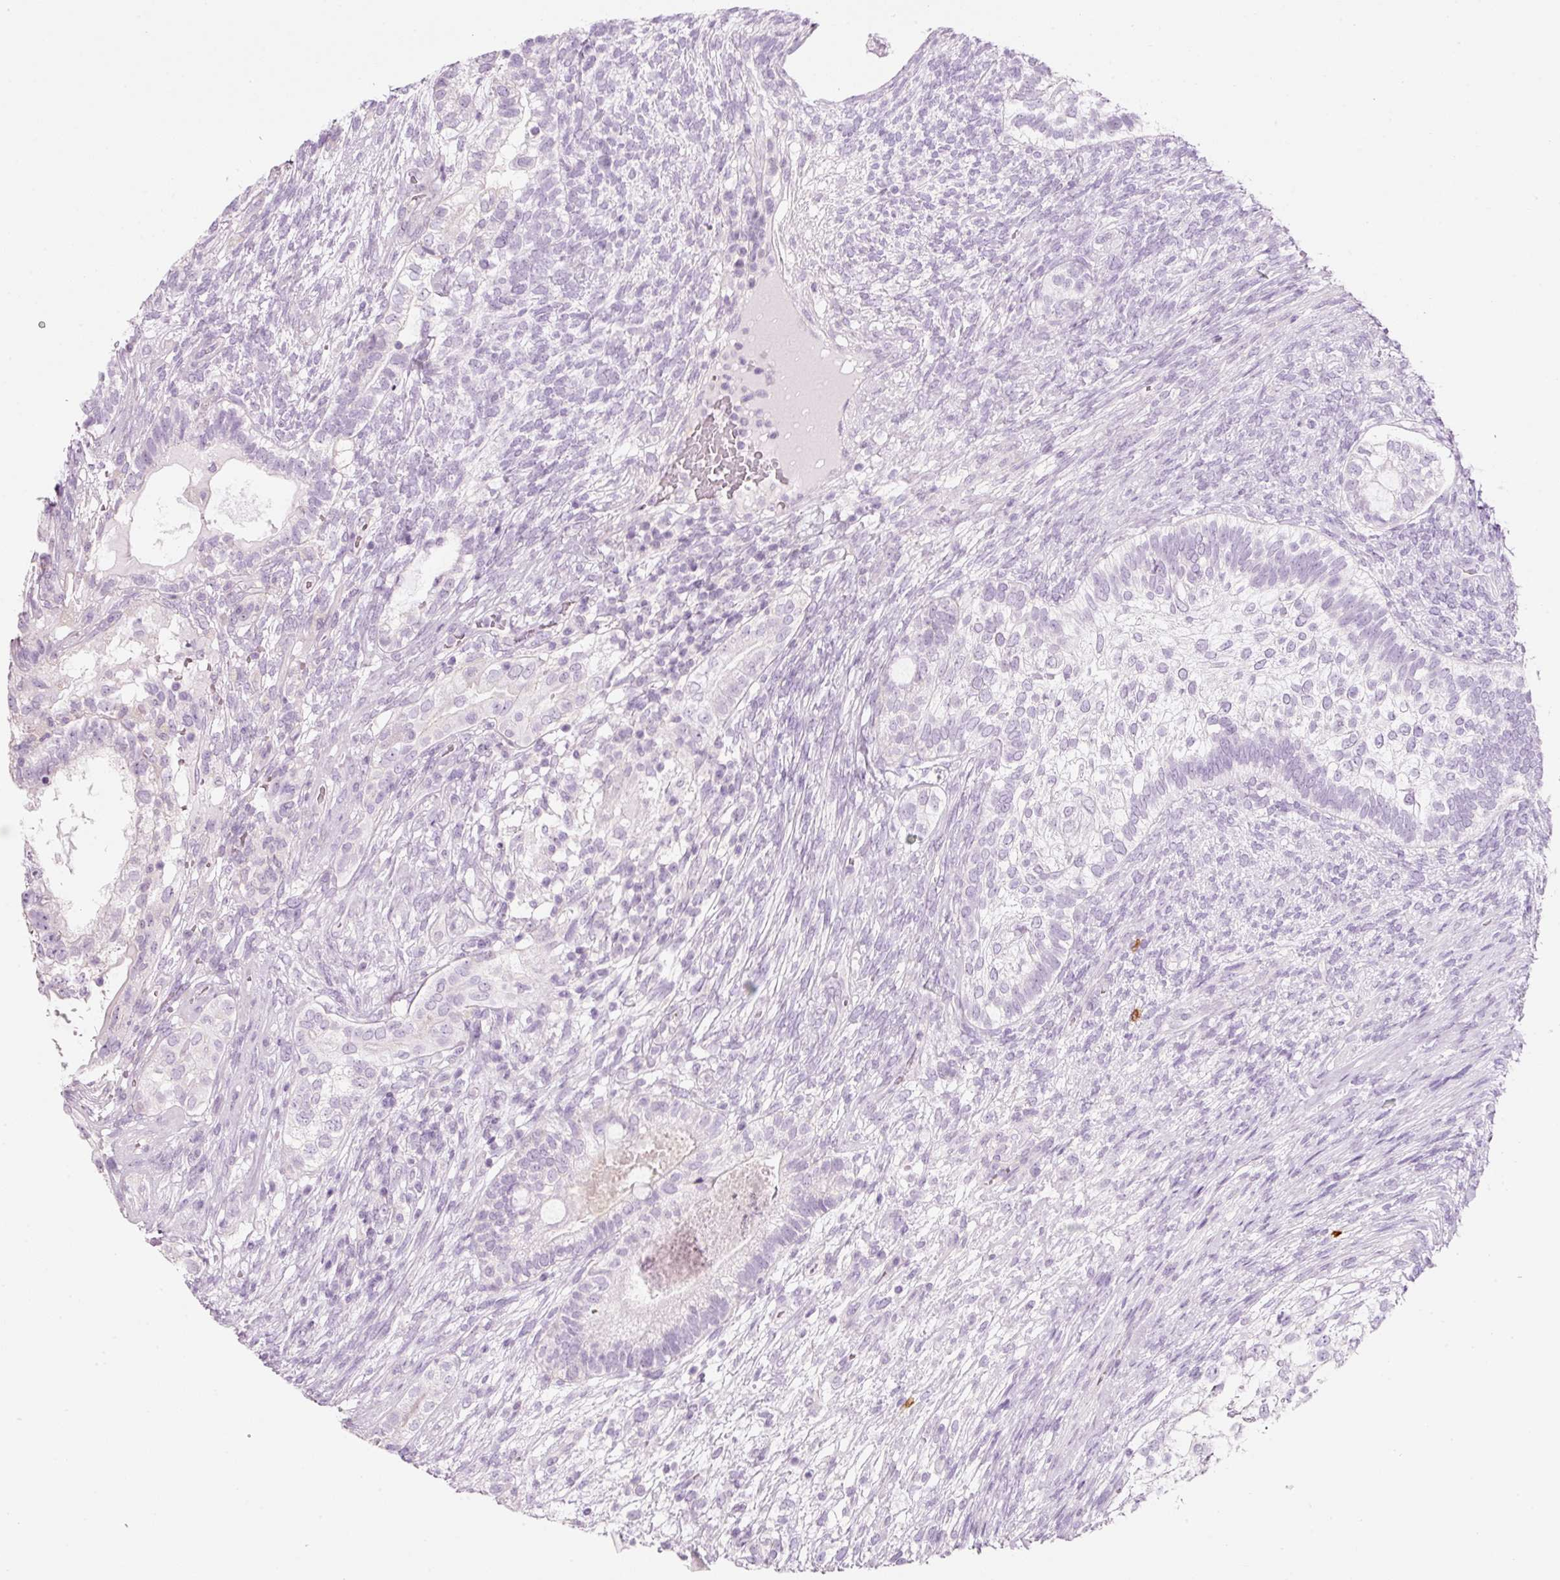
{"staining": {"intensity": "negative", "quantity": "none", "location": "none"}, "tissue": "testis cancer", "cell_type": "Tumor cells", "image_type": "cancer", "snomed": [{"axis": "morphology", "description": "Seminoma, NOS"}, {"axis": "morphology", "description": "Carcinoma, Embryonal, NOS"}, {"axis": "topography", "description": "Testis"}], "caption": "High power microscopy micrograph of an immunohistochemistry (IHC) image of seminoma (testis), revealing no significant staining in tumor cells.", "gene": "CMA1", "patient": {"sex": "male", "age": 41}}